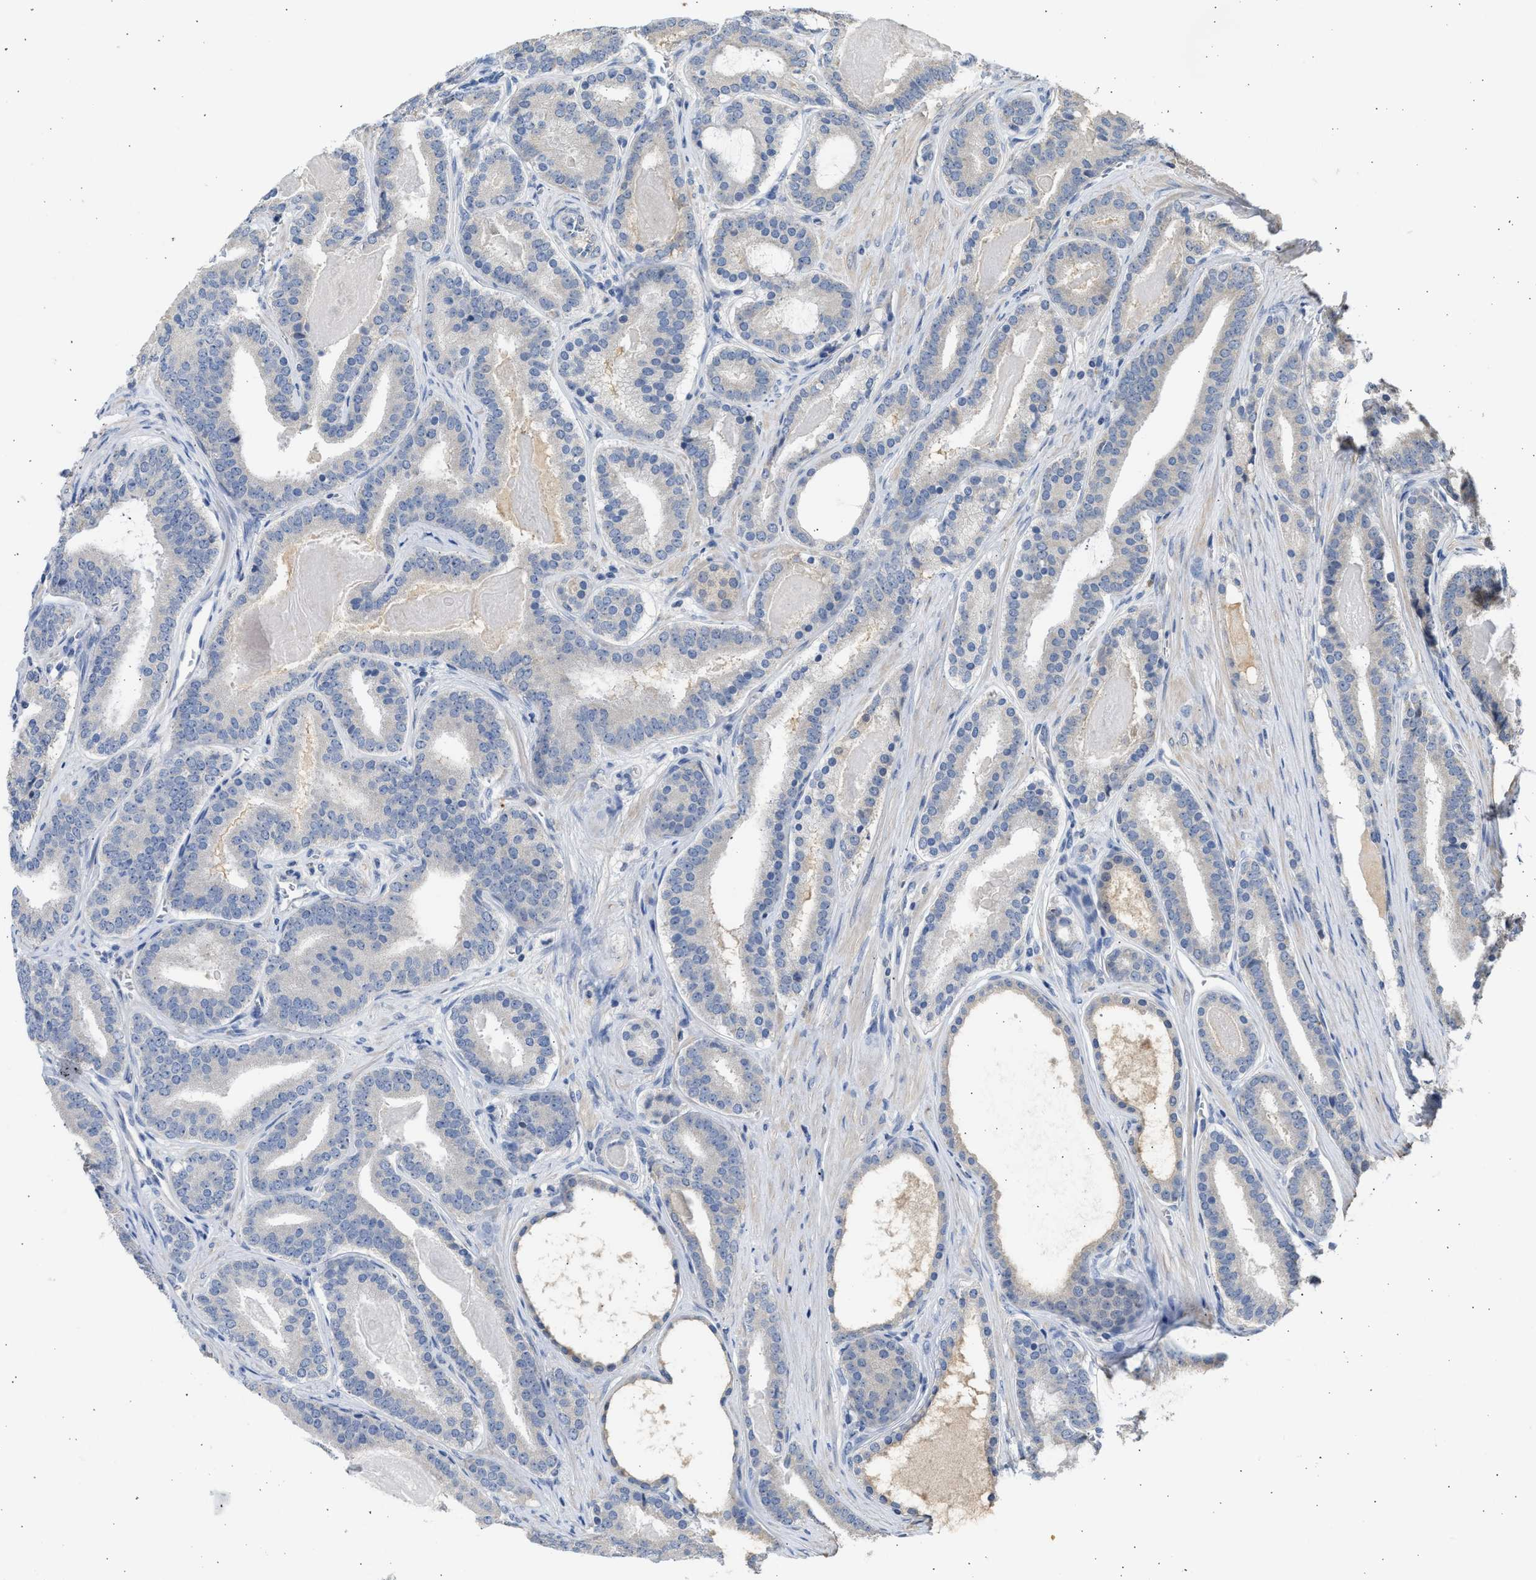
{"staining": {"intensity": "negative", "quantity": "none", "location": "none"}, "tissue": "prostate cancer", "cell_type": "Tumor cells", "image_type": "cancer", "snomed": [{"axis": "morphology", "description": "Adenocarcinoma, High grade"}, {"axis": "topography", "description": "Prostate"}], "caption": "A high-resolution micrograph shows IHC staining of prostate adenocarcinoma (high-grade), which shows no significant expression in tumor cells.", "gene": "SULT2A1", "patient": {"sex": "male", "age": 60}}